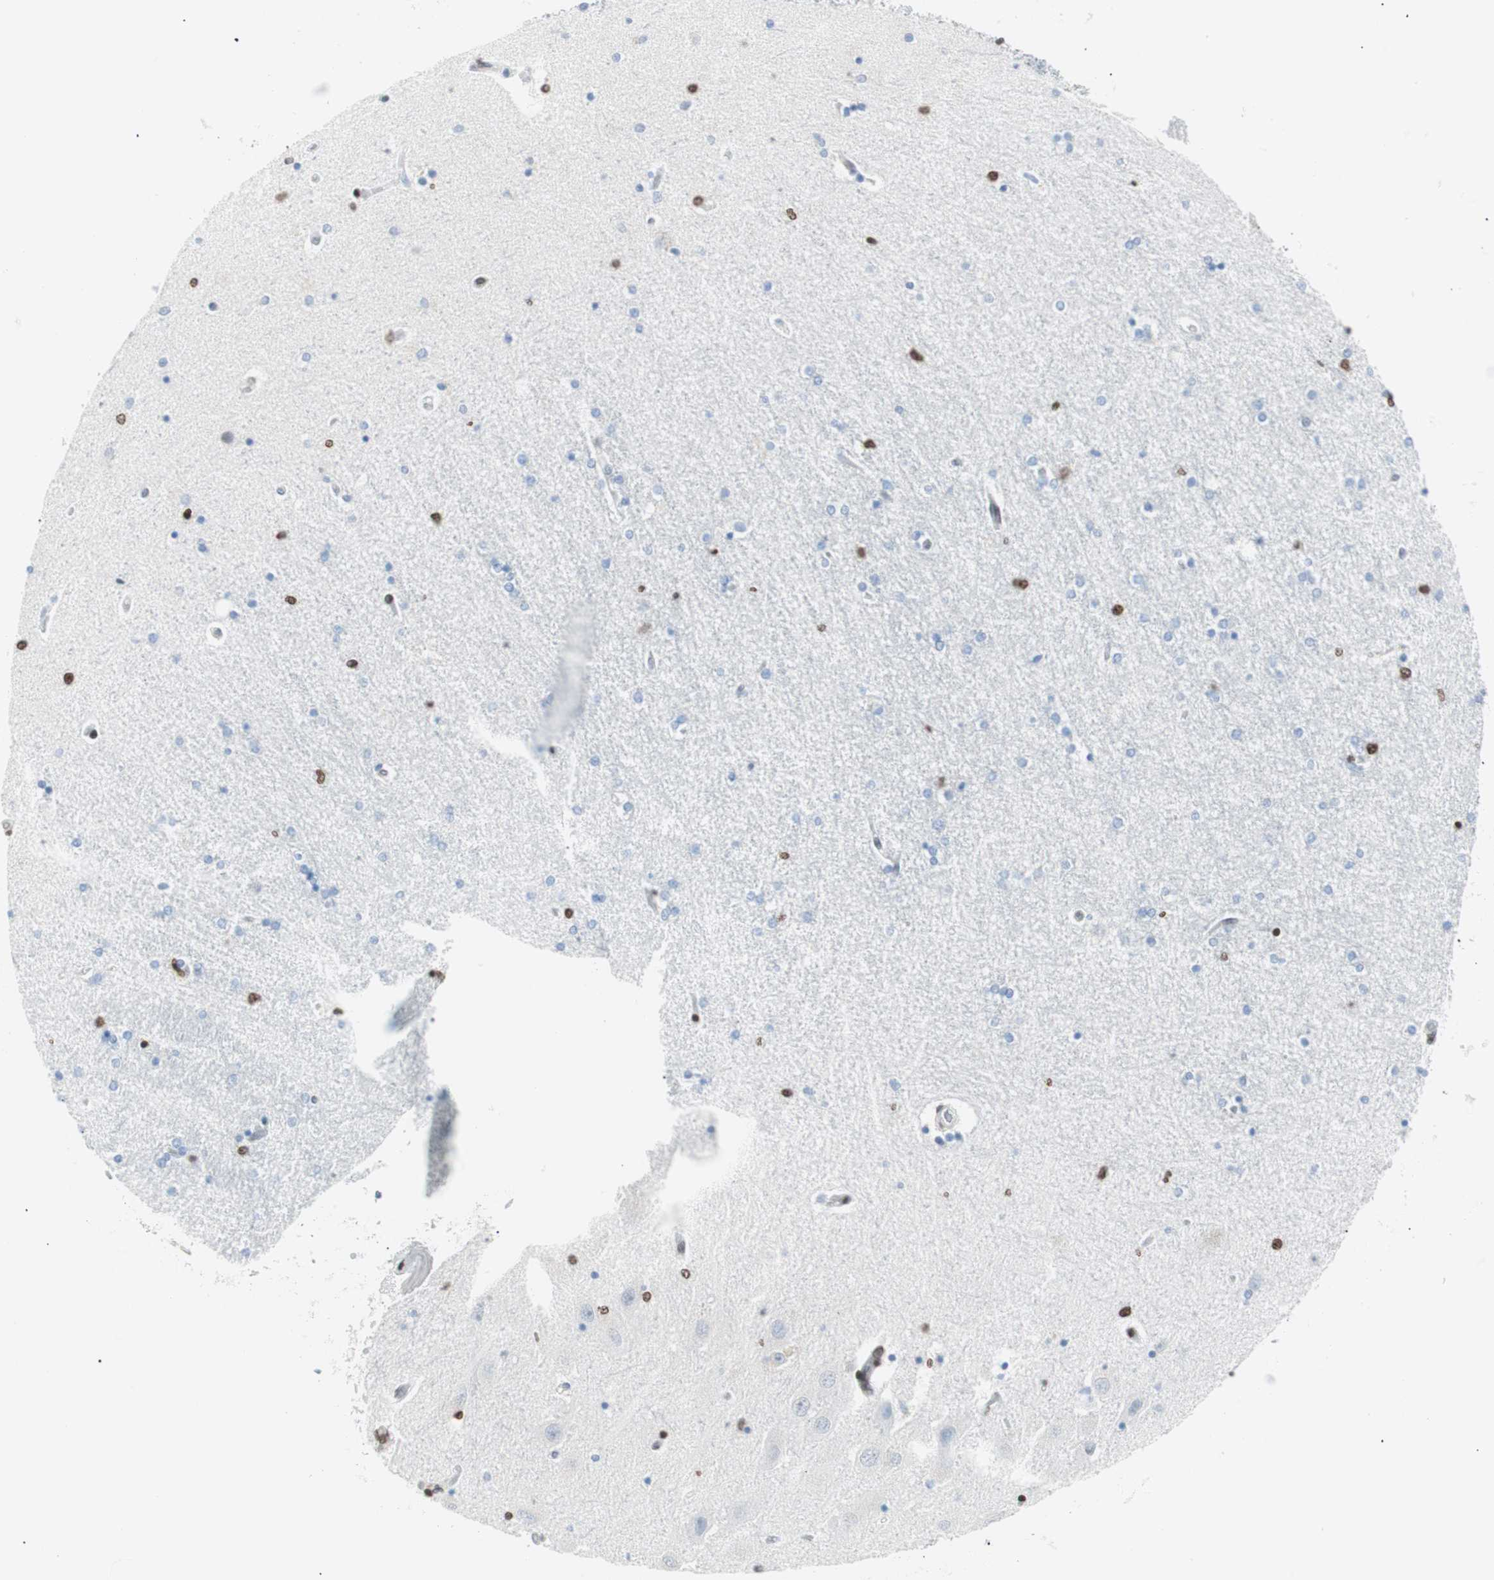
{"staining": {"intensity": "moderate", "quantity": "<25%", "location": "nuclear"}, "tissue": "hippocampus", "cell_type": "Glial cells", "image_type": "normal", "snomed": [{"axis": "morphology", "description": "Normal tissue, NOS"}, {"axis": "topography", "description": "Hippocampus"}], "caption": "Immunohistochemistry (IHC) (DAB) staining of benign human hippocampus demonstrates moderate nuclear protein positivity in approximately <25% of glial cells. The staining was performed using DAB to visualize the protein expression in brown, while the nuclei were stained in blue with hematoxylin (Magnification: 20x).", "gene": "CEBPB", "patient": {"sex": "female", "age": 54}}